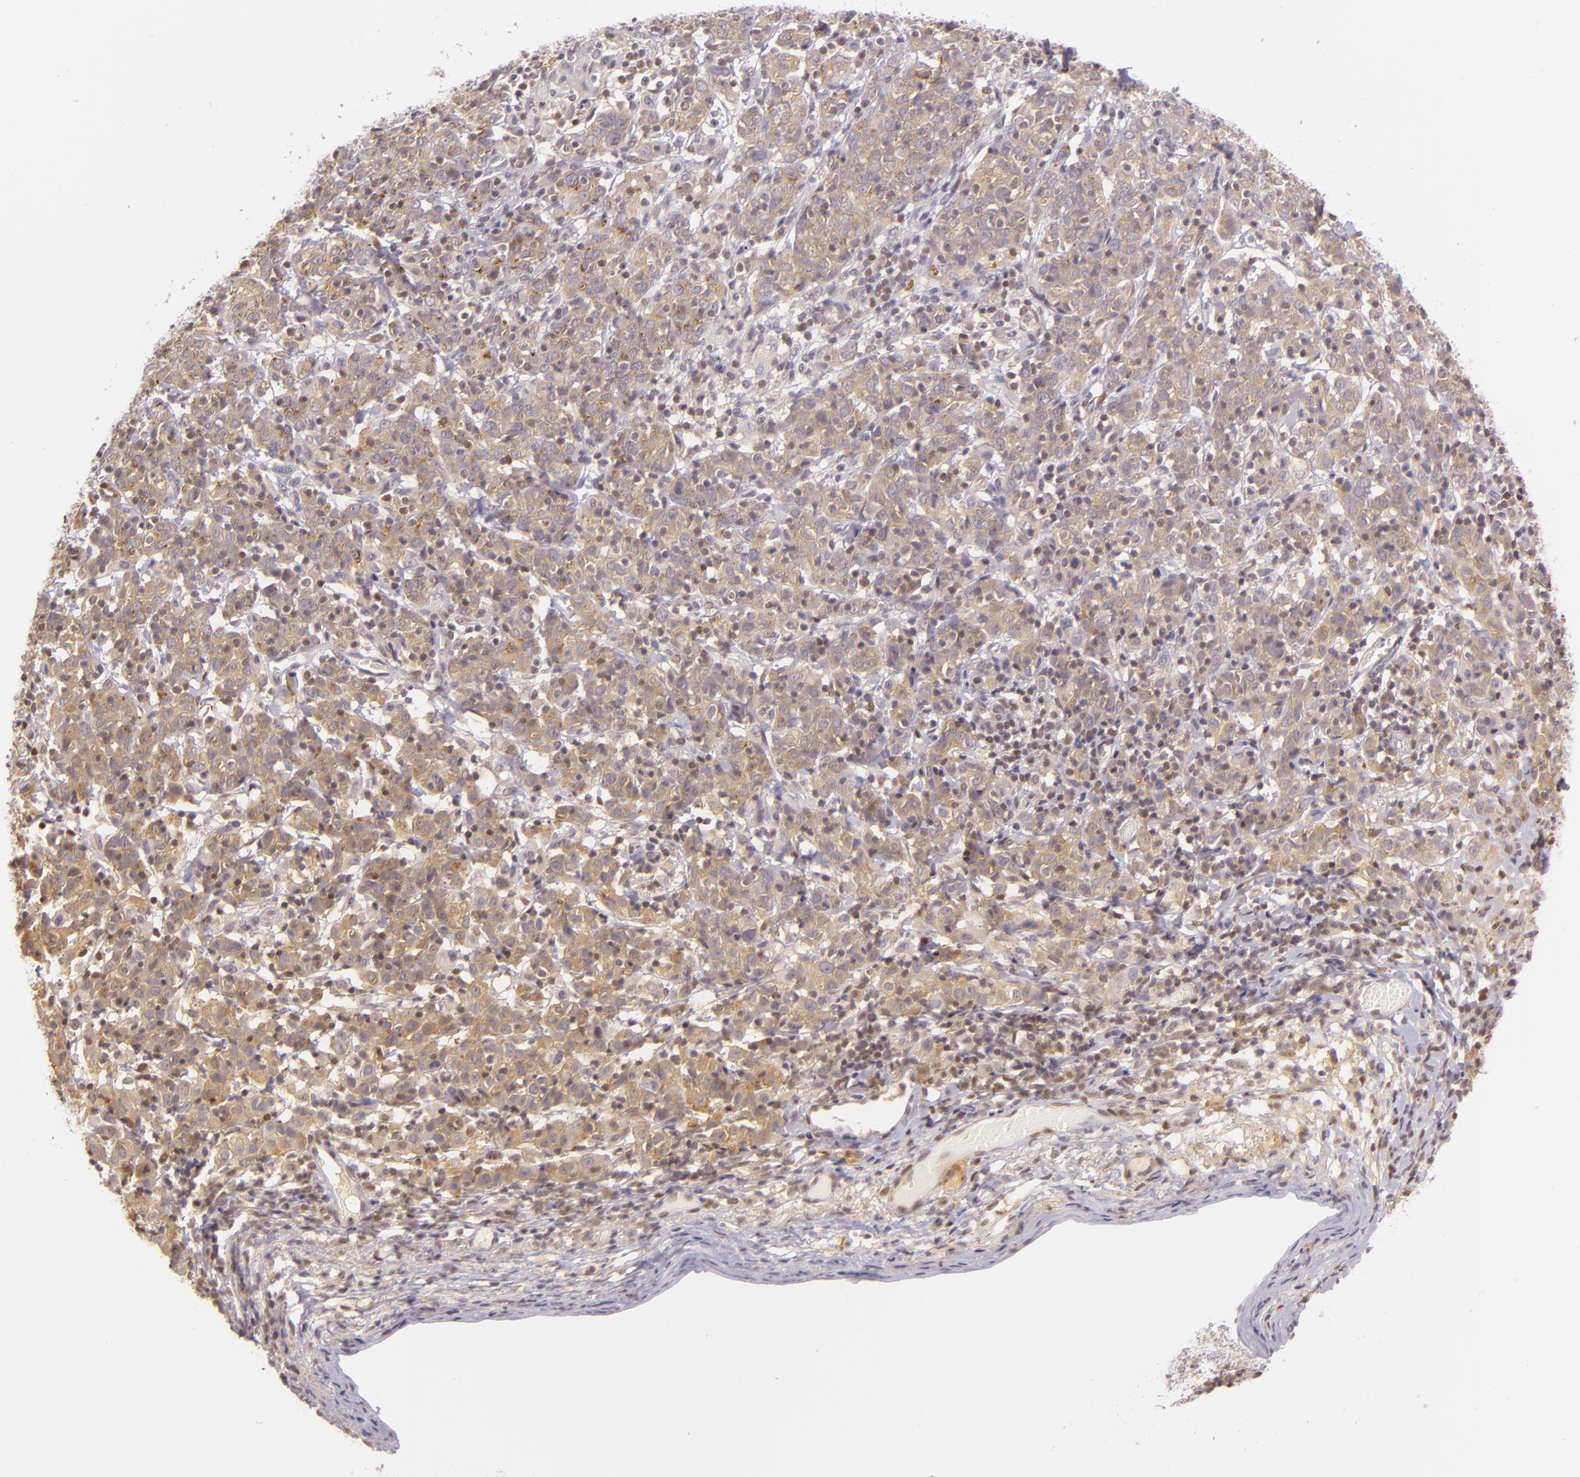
{"staining": {"intensity": "weak", "quantity": "25%-75%", "location": "cytoplasmic/membranous"}, "tissue": "cervical cancer", "cell_type": "Tumor cells", "image_type": "cancer", "snomed": [{"axis": "morphology", "description": "Normal tissue, NOS"}, {"axis": "morphology", "description": "Squamous cell carcinoma, NOS"}, {"axis": "topography", "description": "Cervix"}], "caption": "About 25%-75% of tumor cells in human cervical cancer (squamous cell carcinoma) exhibit weak cytoplasmic/membranous protein staining as visualized by brown immunohistochemical staining.", "gene": "IMPDH1", "patient": {"sex": "female", "age": 67}}